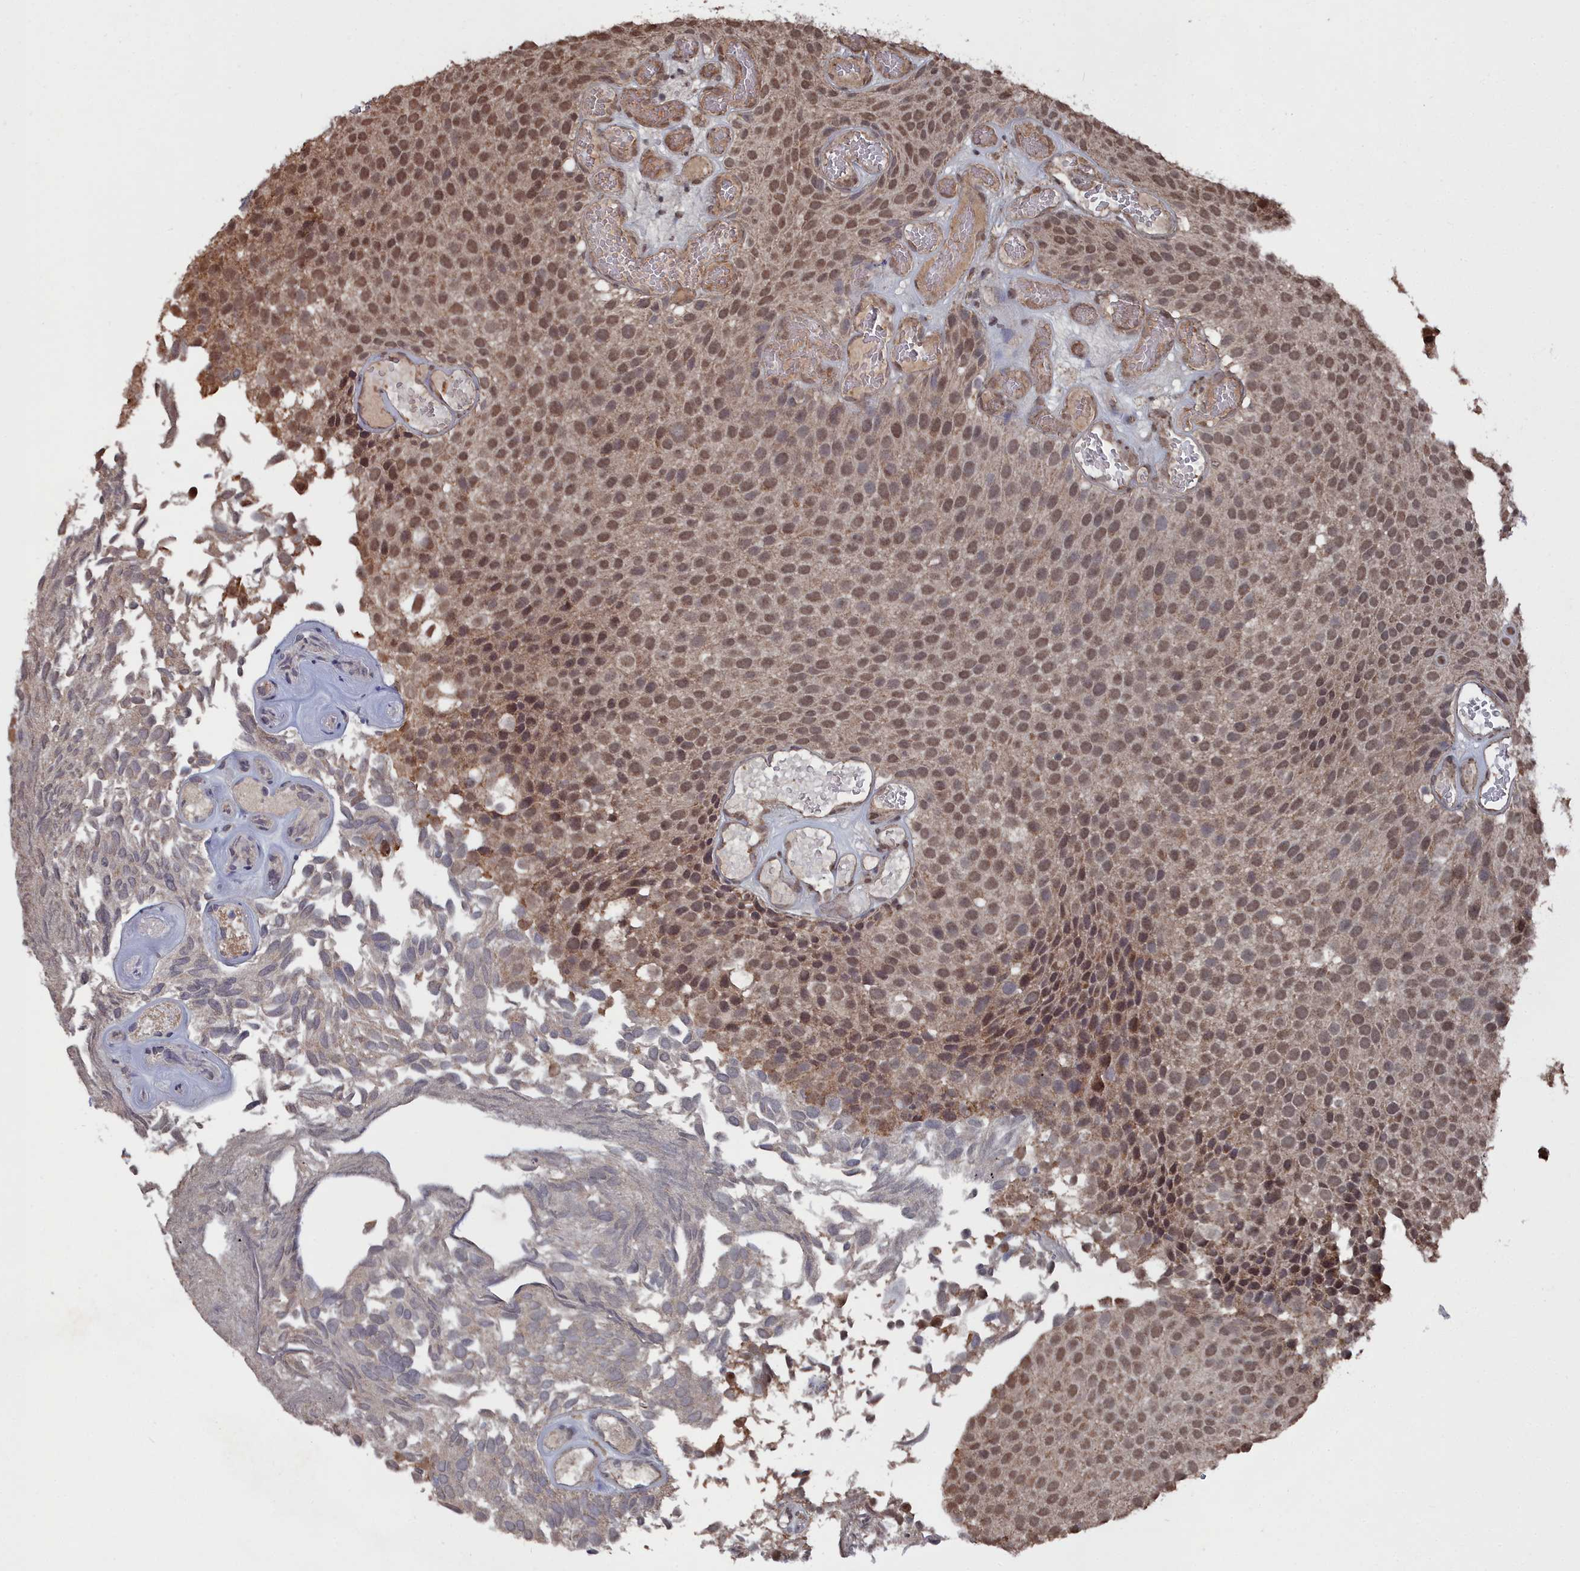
{"staining": {"intensity": "moderate", "quantity": ">75%", "location": "nuclear"}, "tissue": "urothelial cancer", "cell_type": "Tumor cells", "image_type": "cancer", "snomed": [{"axis": "morphology", "description": "Urothelial carcinoma, Low grade"}, {"axis": "topography", "description": "Urinary bladder"}], "caption": "Protein expression analysis of urothelial carcinoma (low-grade) shows moderate nuclear positivity in about >75% of tumor cells.", "gene": "CCNP", "patient": {"sex": "male", "age": 89}}